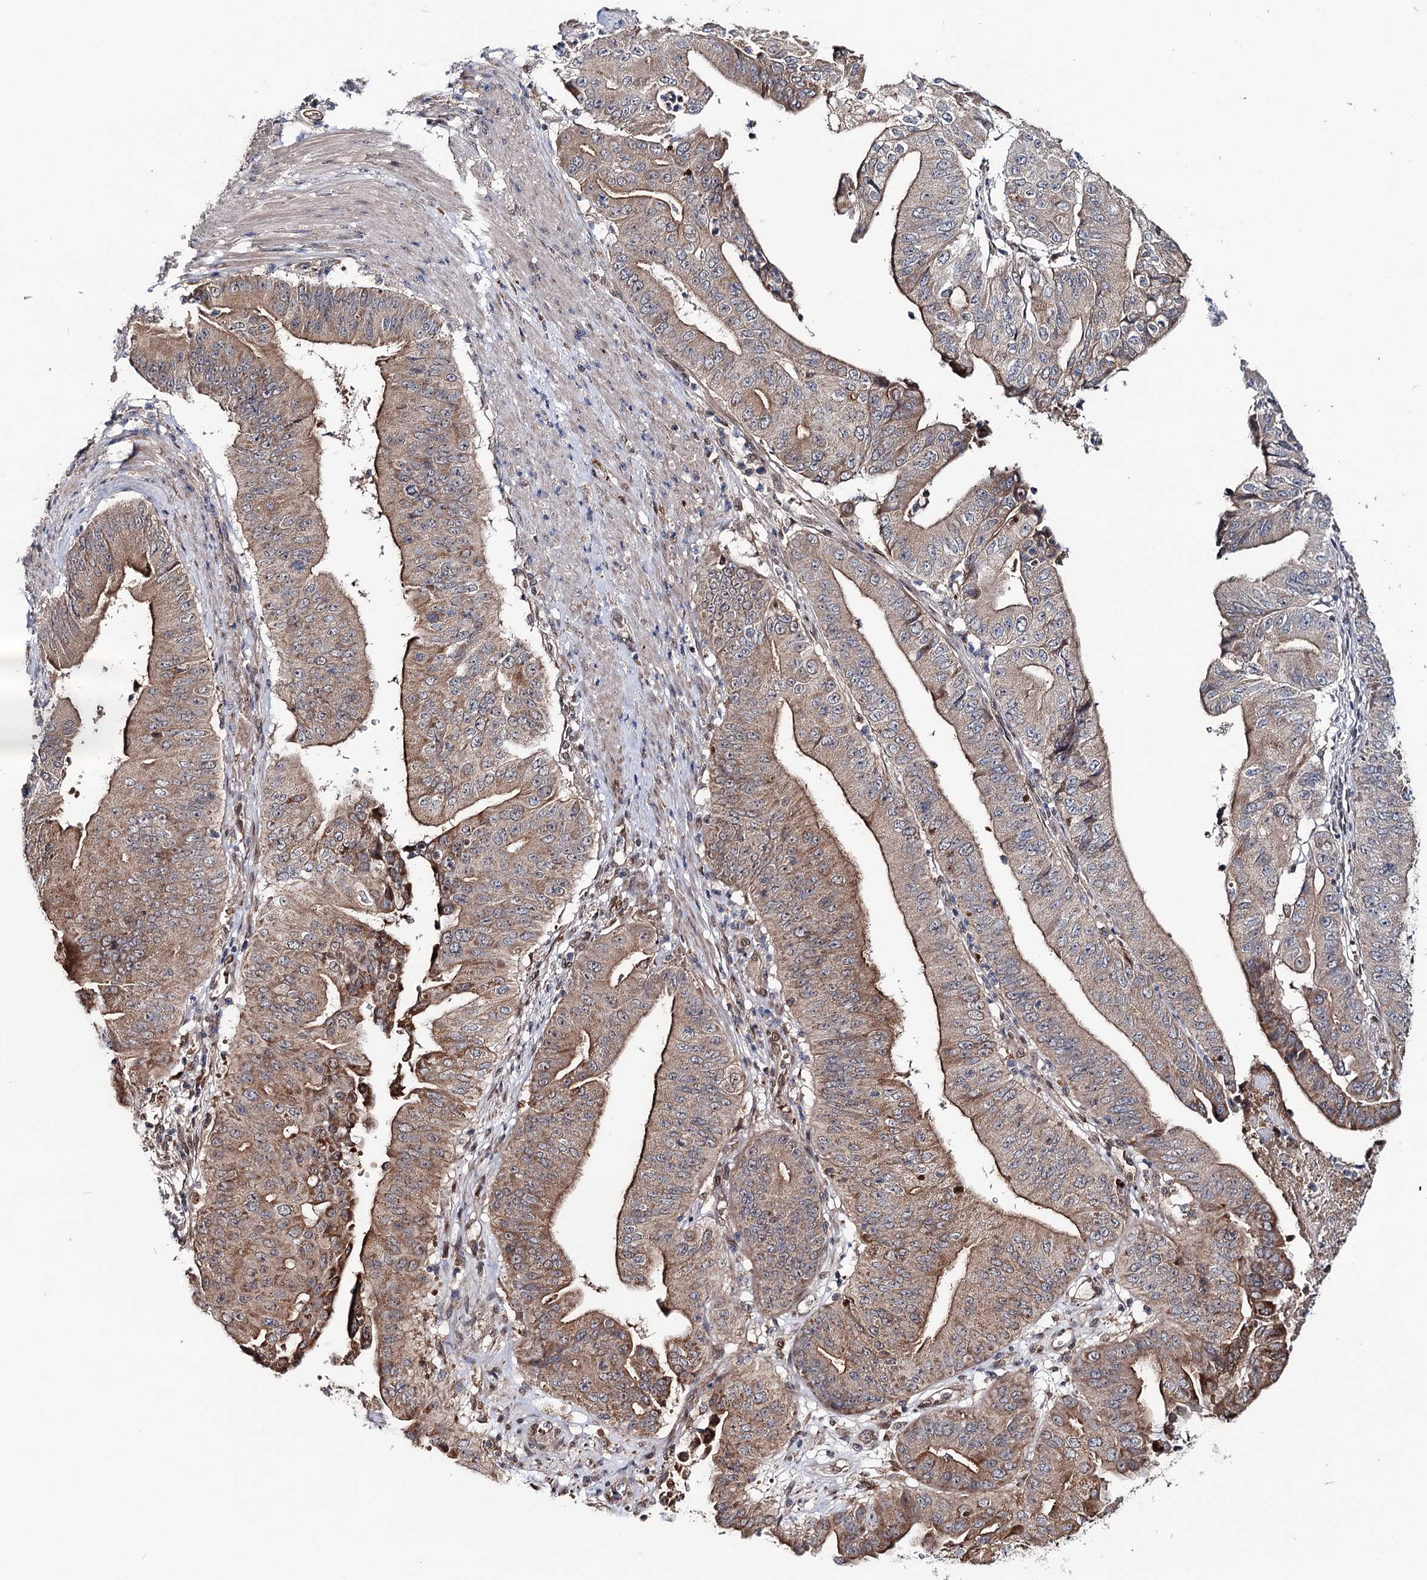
{"staining": {"intensity": "strong", "quantity": "25%-75%", "location": "cytoplasmic/membranous"}, "tissue": "pancreatic cancer", "cell_type": "Tumor cells", "image_type": "cancer", "snomed": [{"axis": "morphology", "description": "Adenocarcinoma, NOS"}, {"axis": "topography", "description": "Pancreas"}], "caption": "Immunohistochemical staining of pancreatic adenocarcinoma displays strong cytoplasmic/membranous protein expression in about 25%-75% of tumor cells. Using DAB (brown) and hematoxylin (blue) stains, captured at high magnification using brightfield microscopy.", "gene": "MSANTD2", "patient": {"sex": "female", "age": 77}}